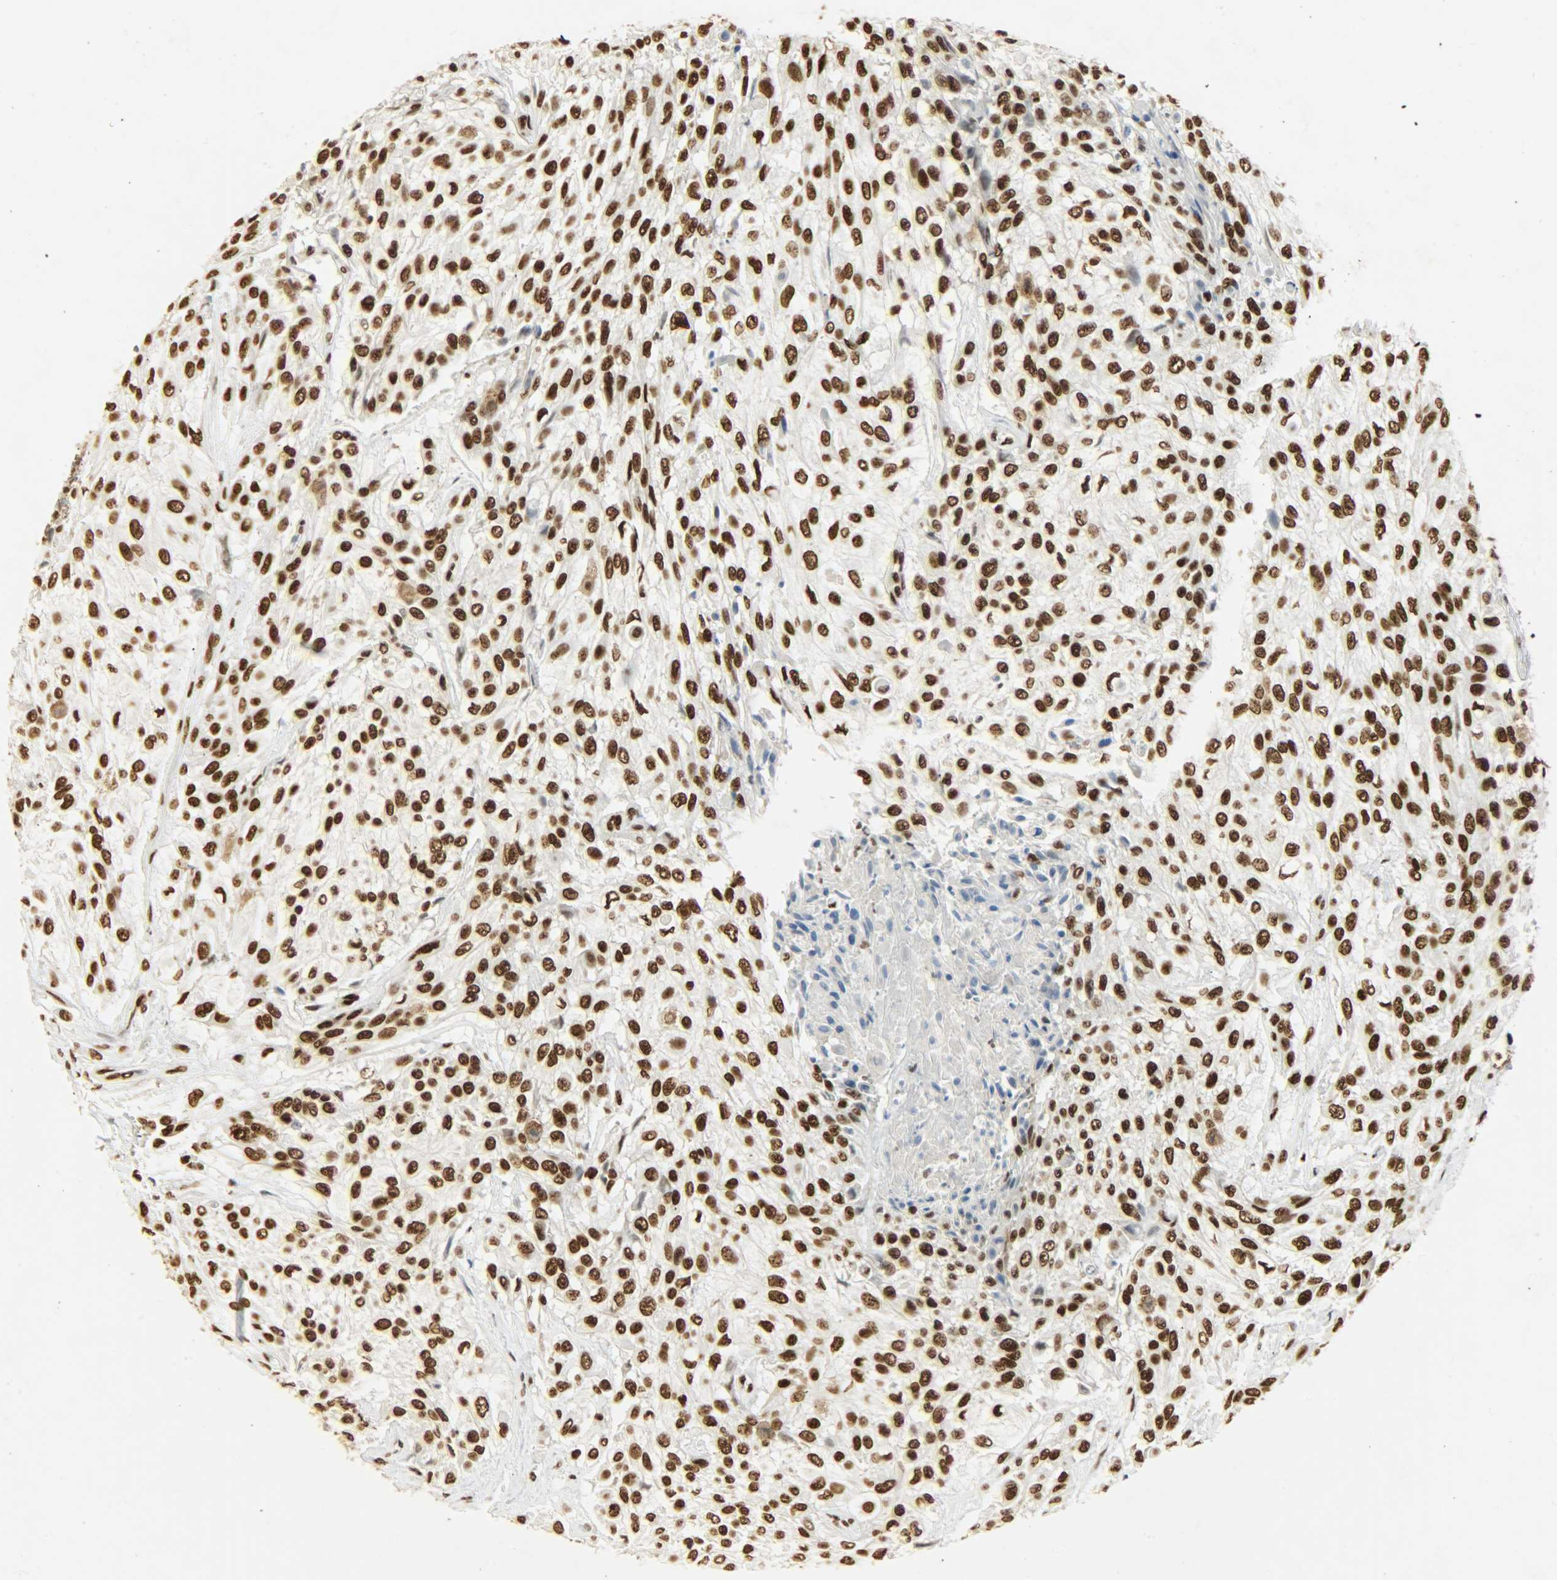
{"staining": {"intensity": "strong", "quantity": ">75%", "location": "nuclear"}, "tissue": "urothelial cancer", "cell_type": "Tumor cells", "image_type": "cancer", "snomed": [{"axis": "morphology", "description": "Urothelial carcinoma, High grade"}, {"axis": "topography", "description": "Urinary bladder"}], "caption": "Urothelial cancer was stained to show a protein in brown. There is high levels of strong nuclear positivity in approximately >75% of tumor cells.", "gene": "KHDRBS1", "patient": {"sex": "male", "age": 57}}